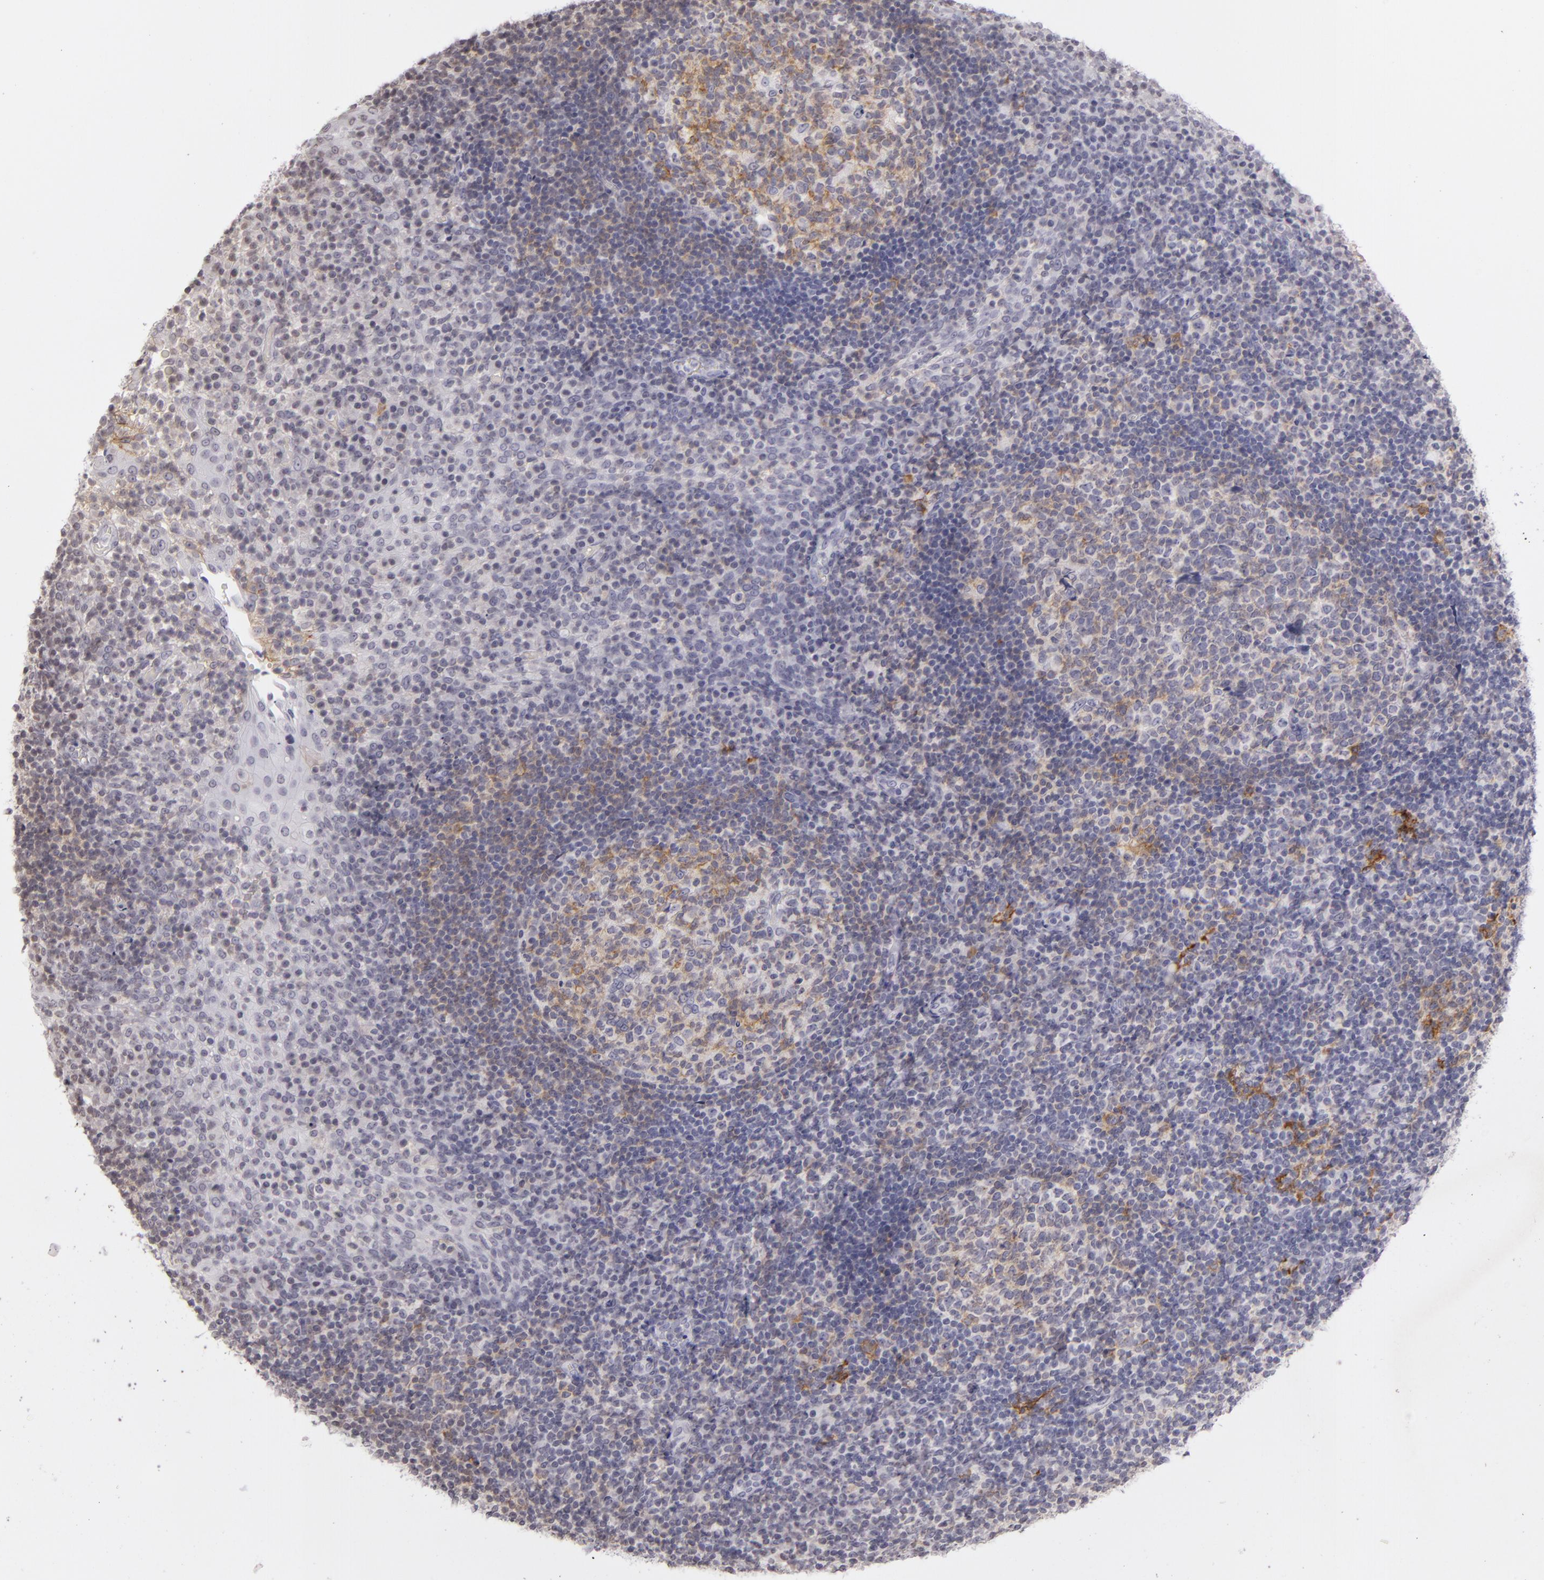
{"staining": {"intensity": "moderate", "quantity": "<25%", "location": "cytoplasmic/membranous"}, "tissue": "tonsil", "cell_type": "Germinal center cells", "image_type": "normal", "snomed": [{"axis": "morphology", "description": "Normal tissue, NOS"}, {"axis": "topography", "description": "Tonsil"}], "caption": "The photomicrograph reveals immunohistochemical staining of benign tonsil. There is moderate cytoplasmic/membranous expression is seen in approximately <25% of germinal center cells.", "gene": "CD40", "patient": {"sex": "female", "age": 40}}